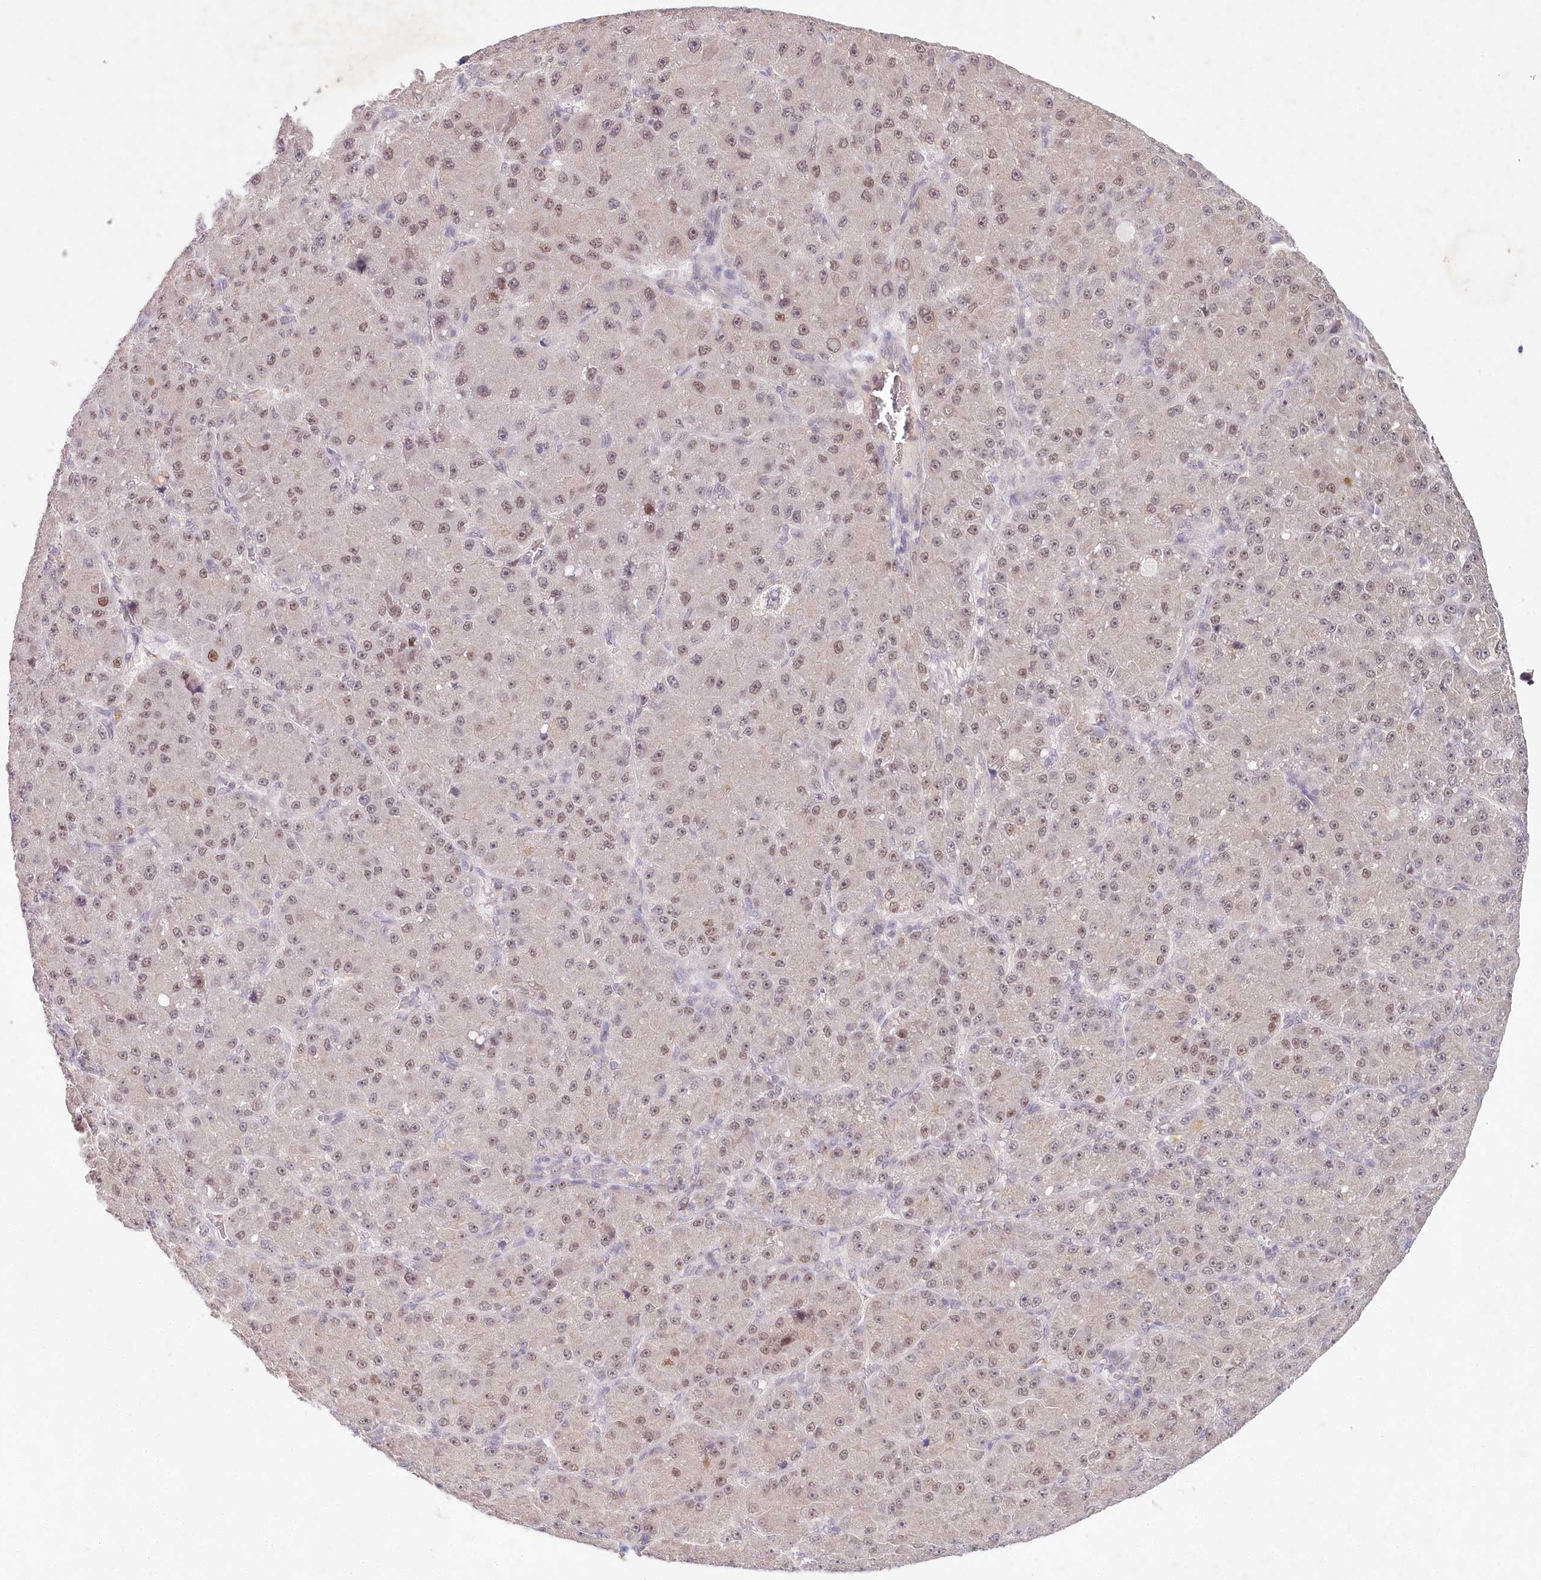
{"staining": {"intensity": "weak", "quantity": ">75%", "location": "nuclear"}, "tissue": "liver cancer", "cell_type": "Tumor cells", "image_type": "cancer", "snomed": [{"axis": "morphology", "description": "Carcinoma, Hepatocellular, NOS"}, {"axis": "topography", "description": "Liver"}], "caption": "A low amount of weak nuclear positivity is present in approximately >75% of tumor cells in hepatocellular carcinoma (liver) tissue. (Brightfield microscopy of DAB IHC at high magnification).", "gene": "AMTN", "patient": {"sex": "male", "age": 67}}